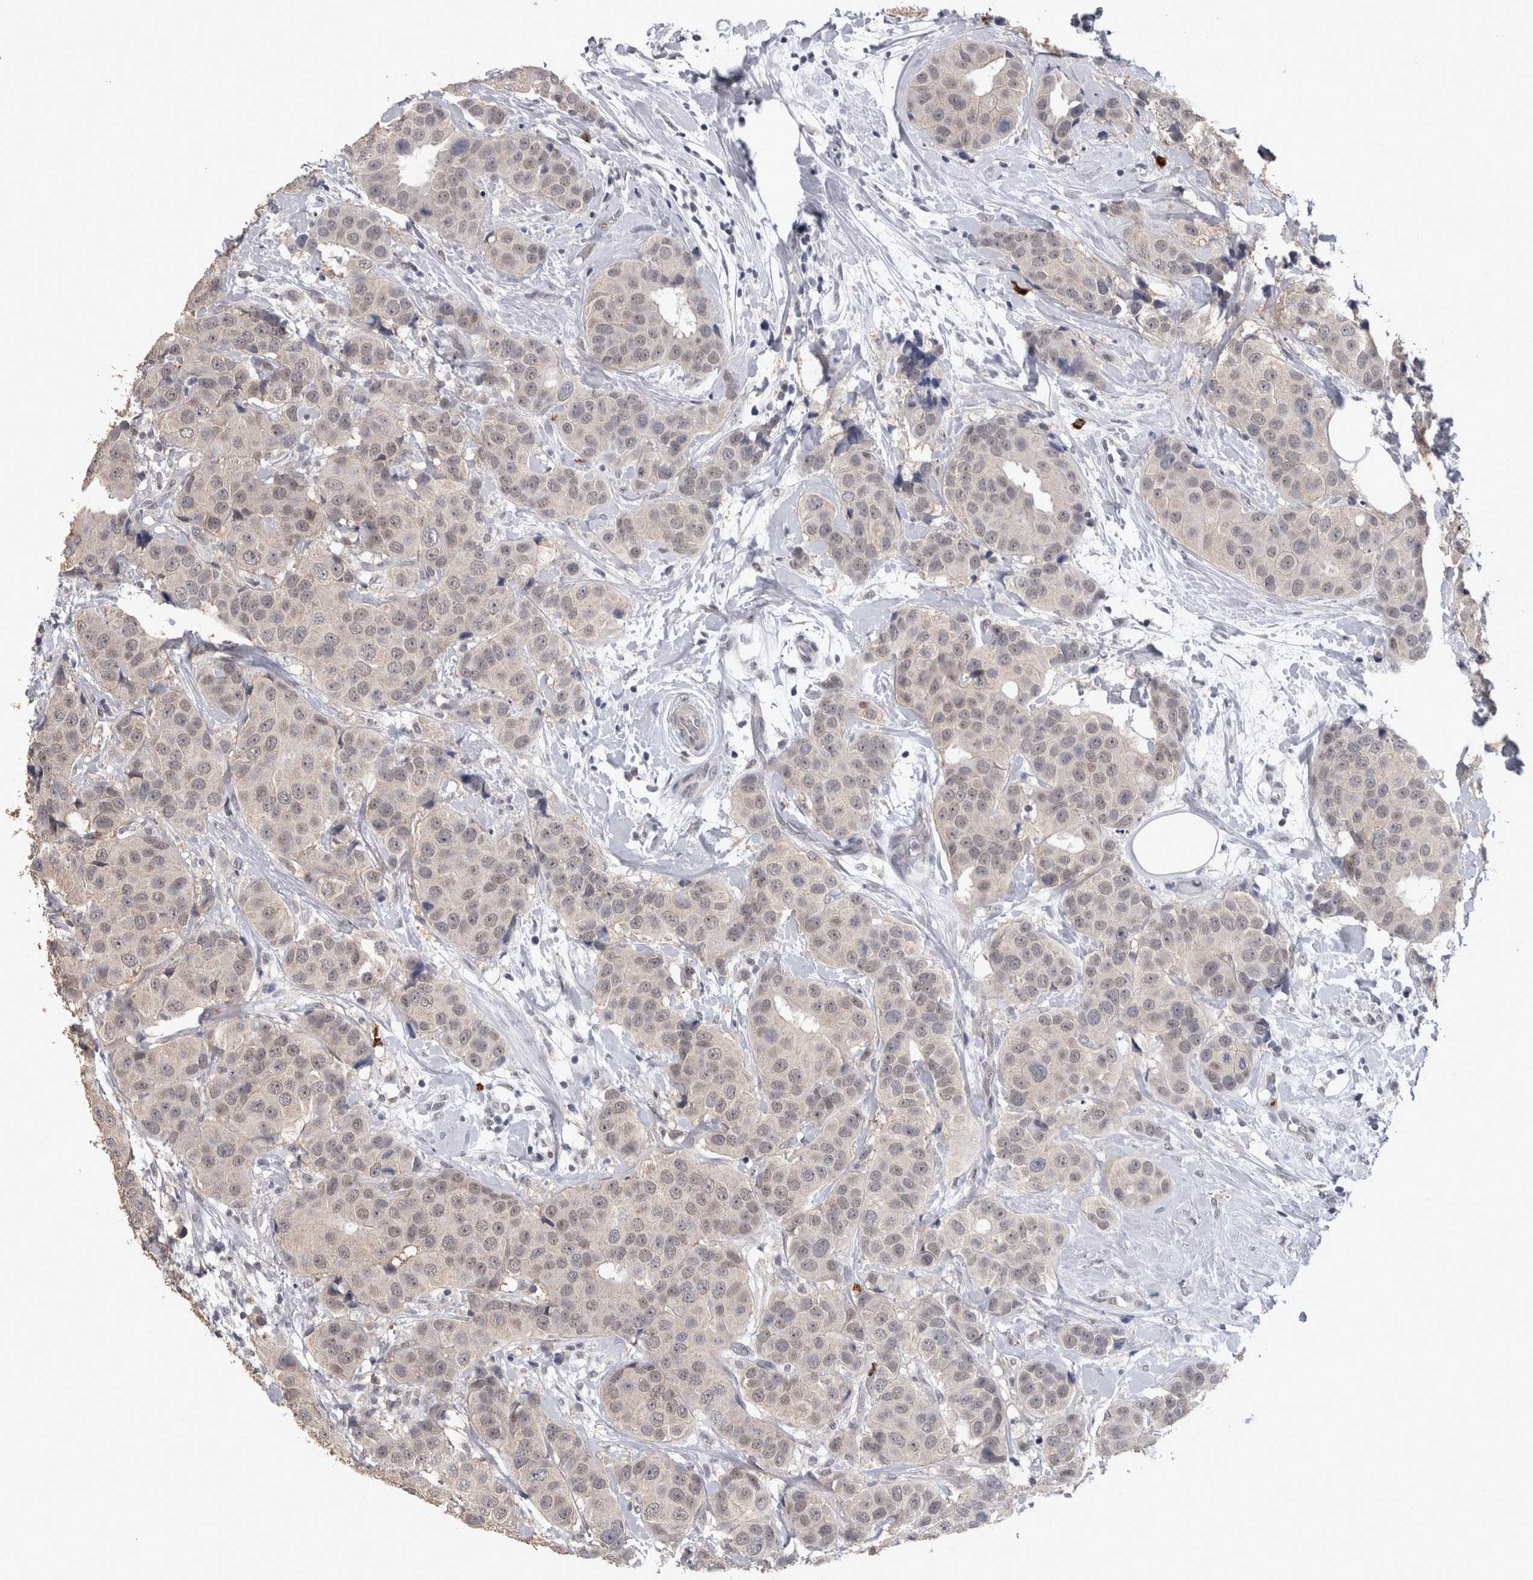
{"staining": {"intensity": "weak", "quantity": "25%-75%", "location": "nuclear"}, "tissue": "breast cancer", "cell_type": "Tumor cells", "image_type": "cancer", "snomed": [{"axis": "morphology", "description": "Normal tissue, NOS"}, {"axis": "morphology", "description": "Duct carcinoma"}, {"axis": "topography", "description": "Breast"}], "caption": "Weak nuclear expression for a protein is seen in about 25%-75% of tumor cells of breast intraductal carcinoma using IHC.", "gene": "PEBP4", "patient": {"sex": "female", "age": 39}}